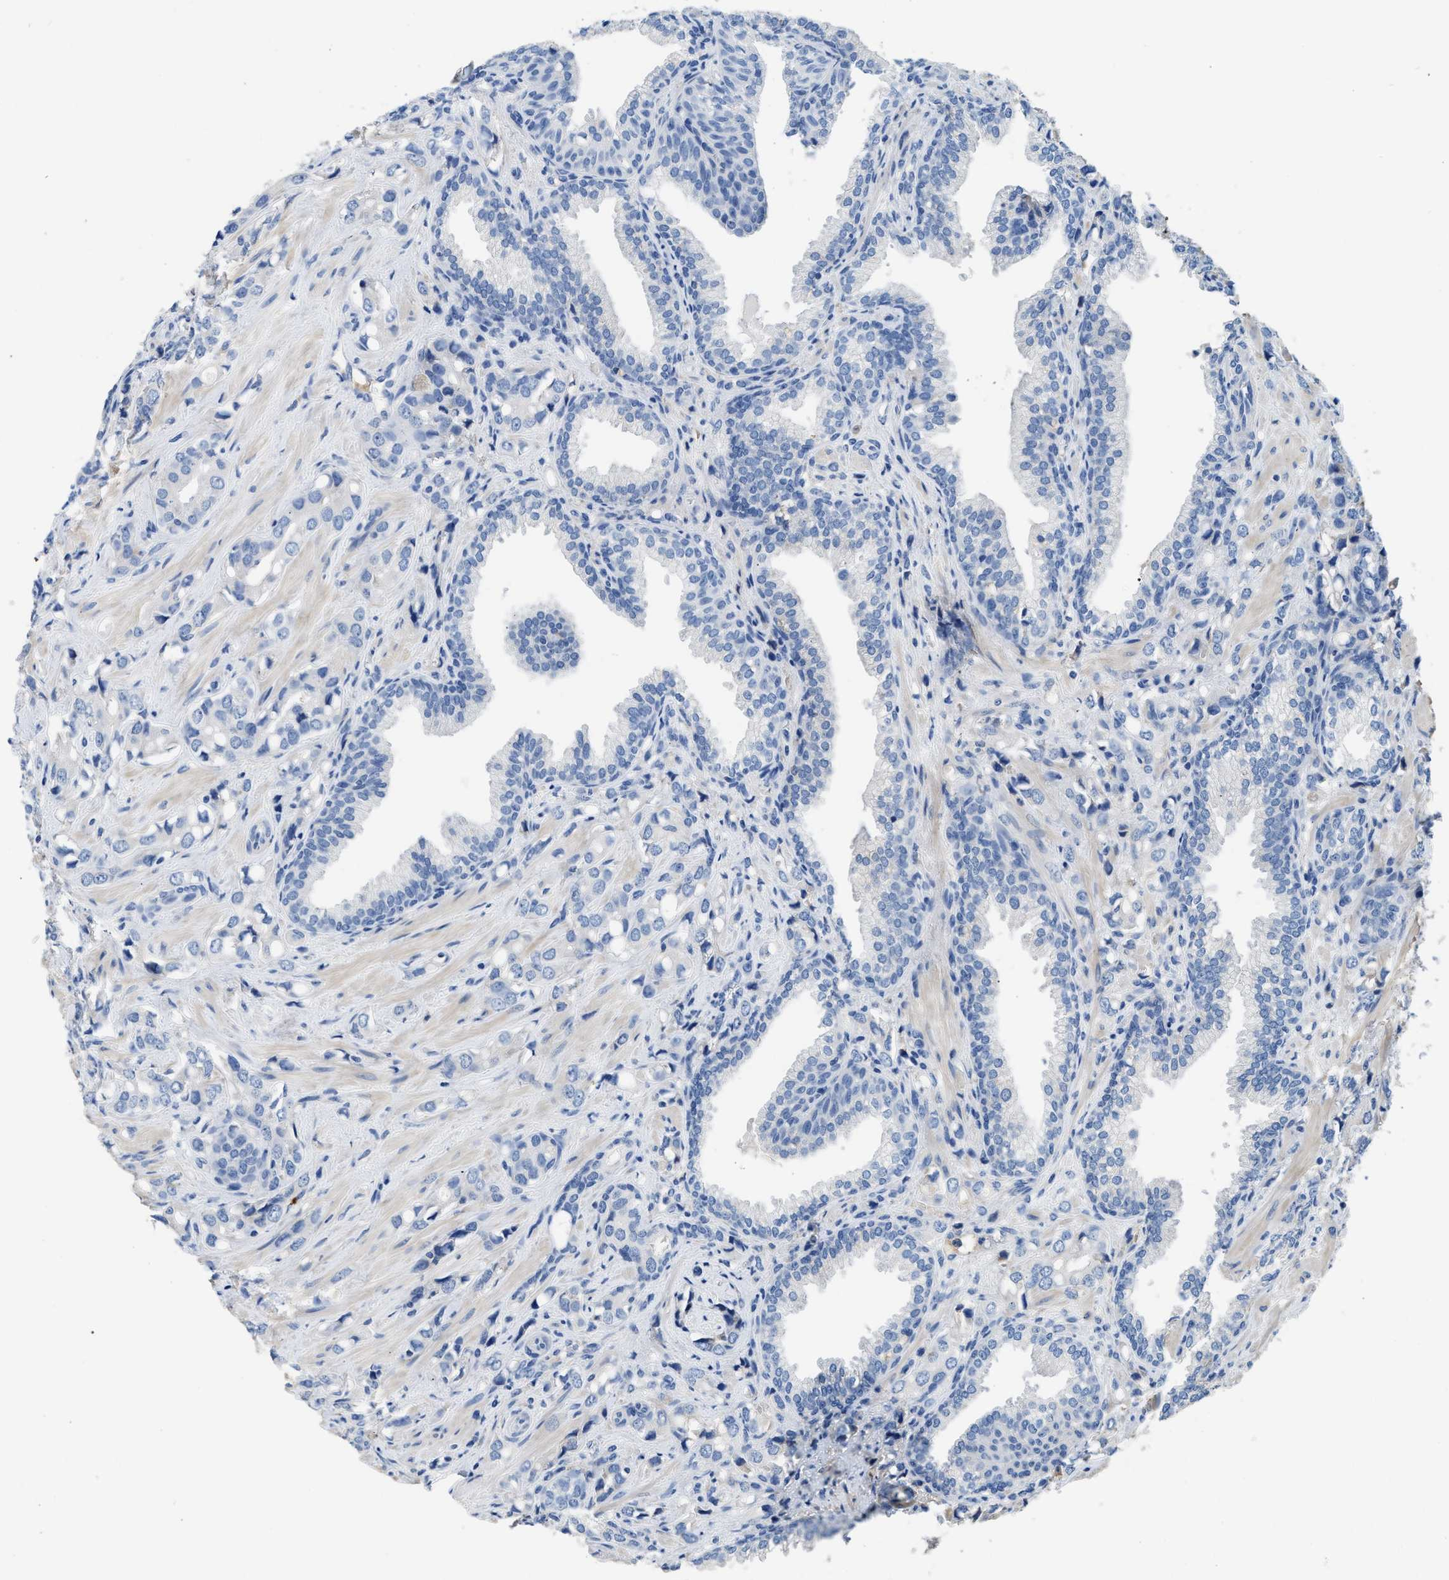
{"staining": {"intensity": "negative", "quantity": "none", "location": "none"}, "tissue": "prostate cancer", "cell_type": "Tumor cells", "image_type": "cancer", "snomed": [{"axis": "morphology", "description": "Adenocarcinoma, High grade"}, {"axis": "topography", "description": "Prostate"}], "caption": "DAB immunohistochemical staining of prostate high-grade adenocarcinoma exhibits no significant staining in tumor cells.", "gene": "C1S", "patient": {"sex": "male", "age": 52}}